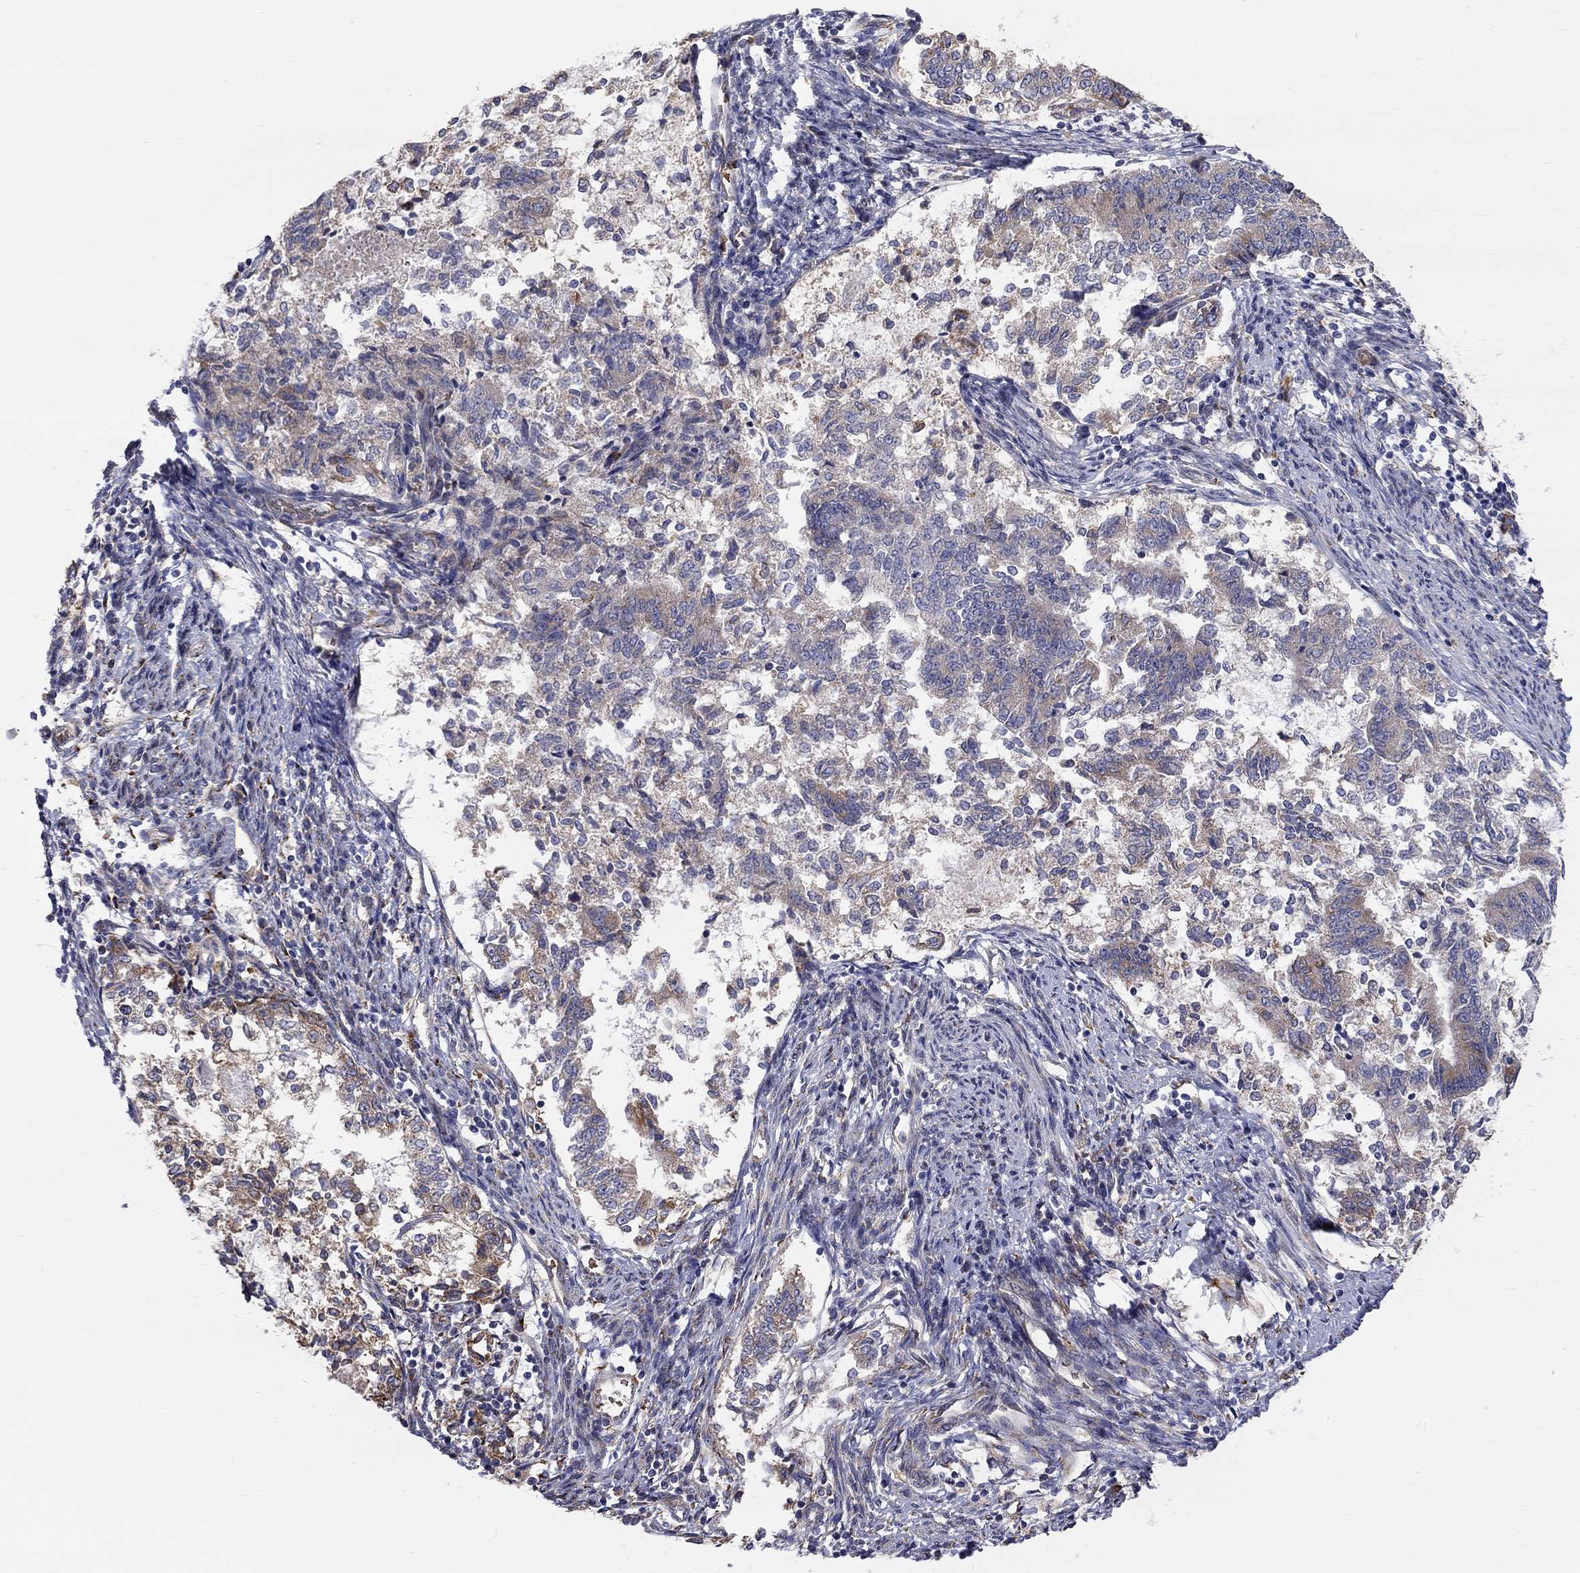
{"staining": {"intensity": "moderate", "quantity": "25%-75%", "location": "cytoplasmic/membranous"}, "tissue": "endometrial cancer", "cell_type": "Tumor cells", "image_type": "cancer", "snomed": [{"axis": "morphology", "description": "Adenocarcinoma, NOS"}, {"axis": "topography", "description": "Endometrium"}], "caption": "This photomicrograph exhibits endometrial adenocarcinoma stained with immunohistochemistry (IHC) to label a protein in brown. The cytoplasmic/membranous of tumor cells show moderate positivity for the protein. Nuclei are counter-stained blue.", "gene": "CASTOR1", "patient": {"sex": "female", "age": 65}}